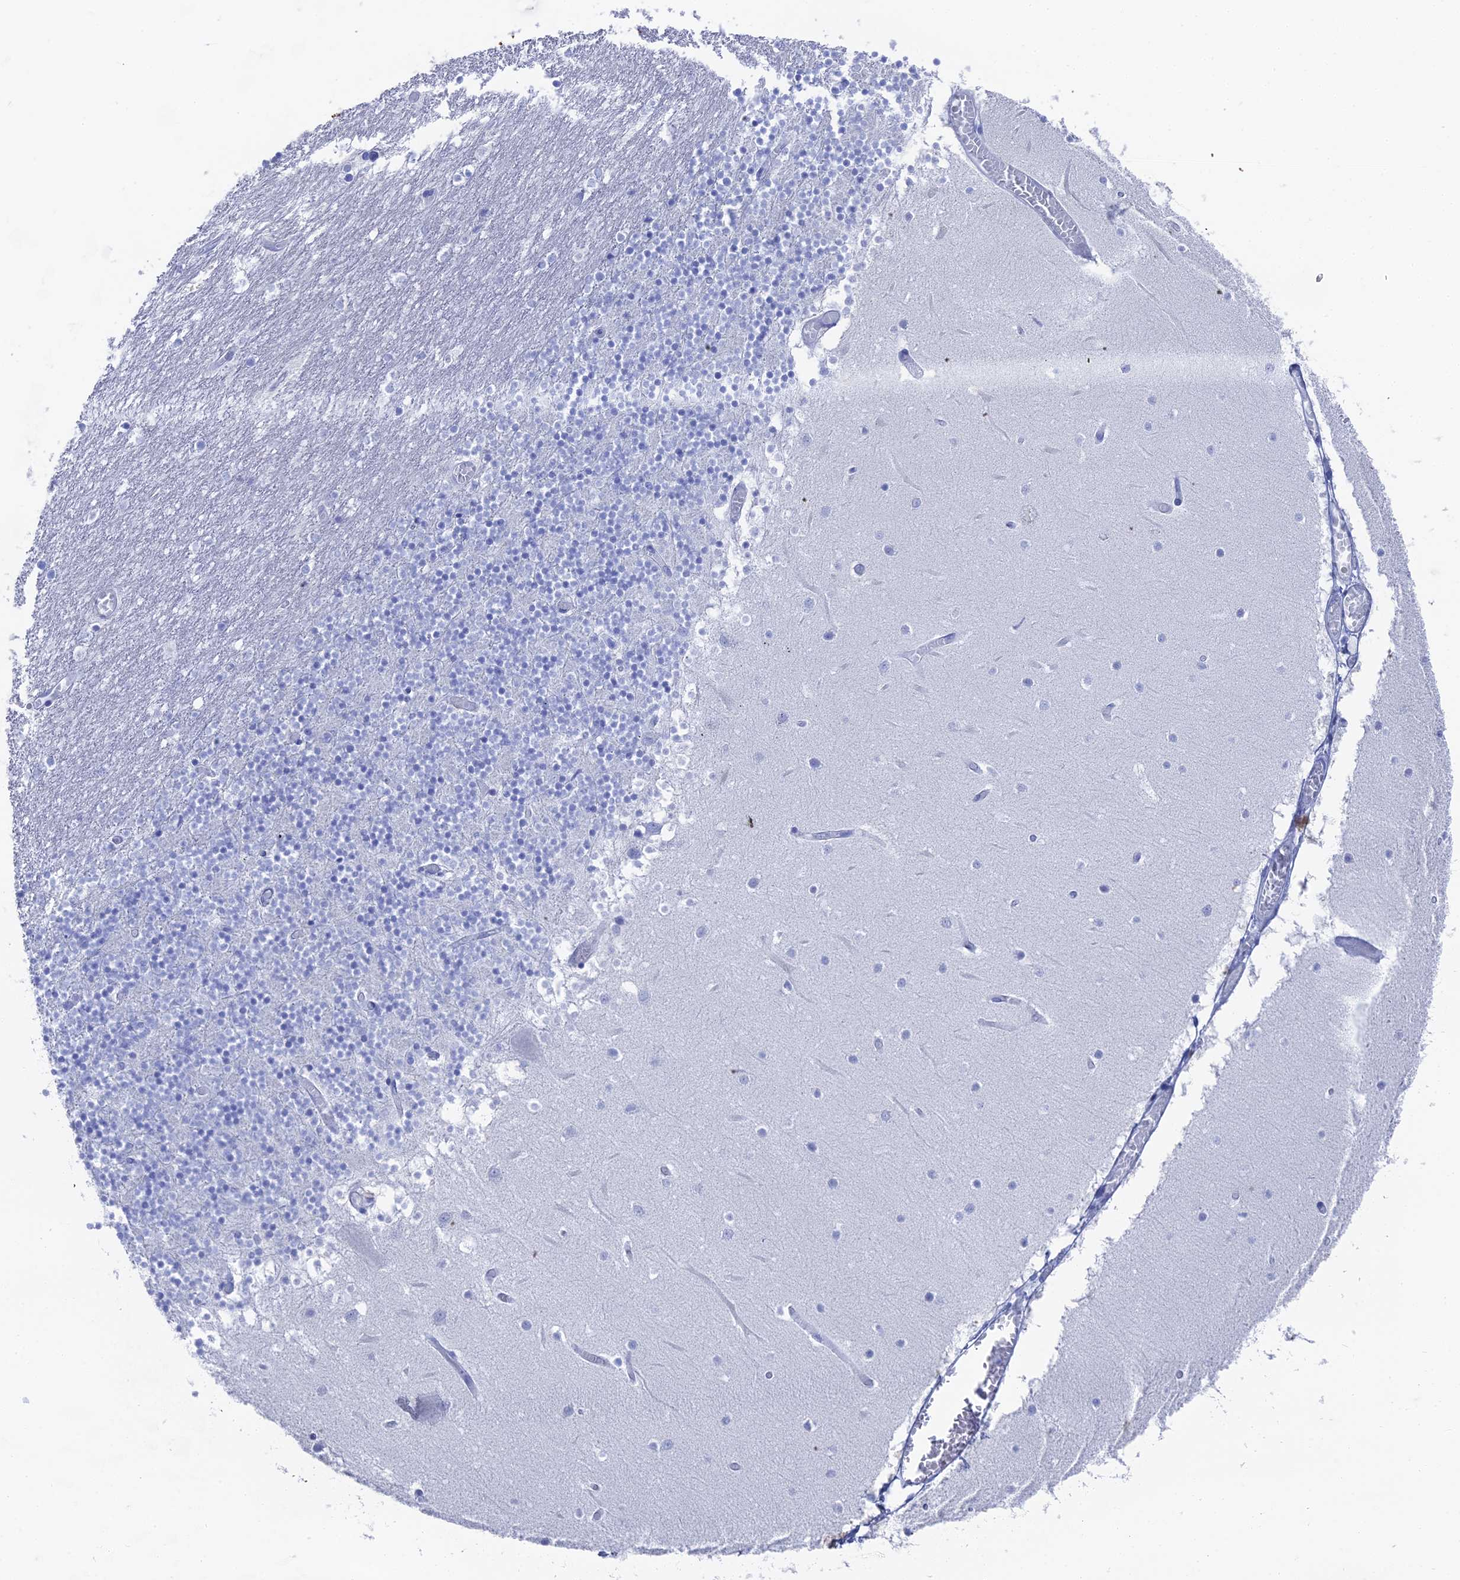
{"staining": {"intensity": "negative", "quantity": "none", "location": "none"}, "tissue": "cerebellum", "cell_type": "Cells in granular layer", "image_type": "normal", "snomed": [{"axis": "morphology", "description": "Normal tissue, NOS"}, {"axis": "topography", "description": "Cerebellum"}], "caption": "A histopathology image of cerebellum stained for a protein reveals no brown staining in cells in granular layer.", "gene": "ENPP3", "patient": {"sex": "female", "age": 28}}